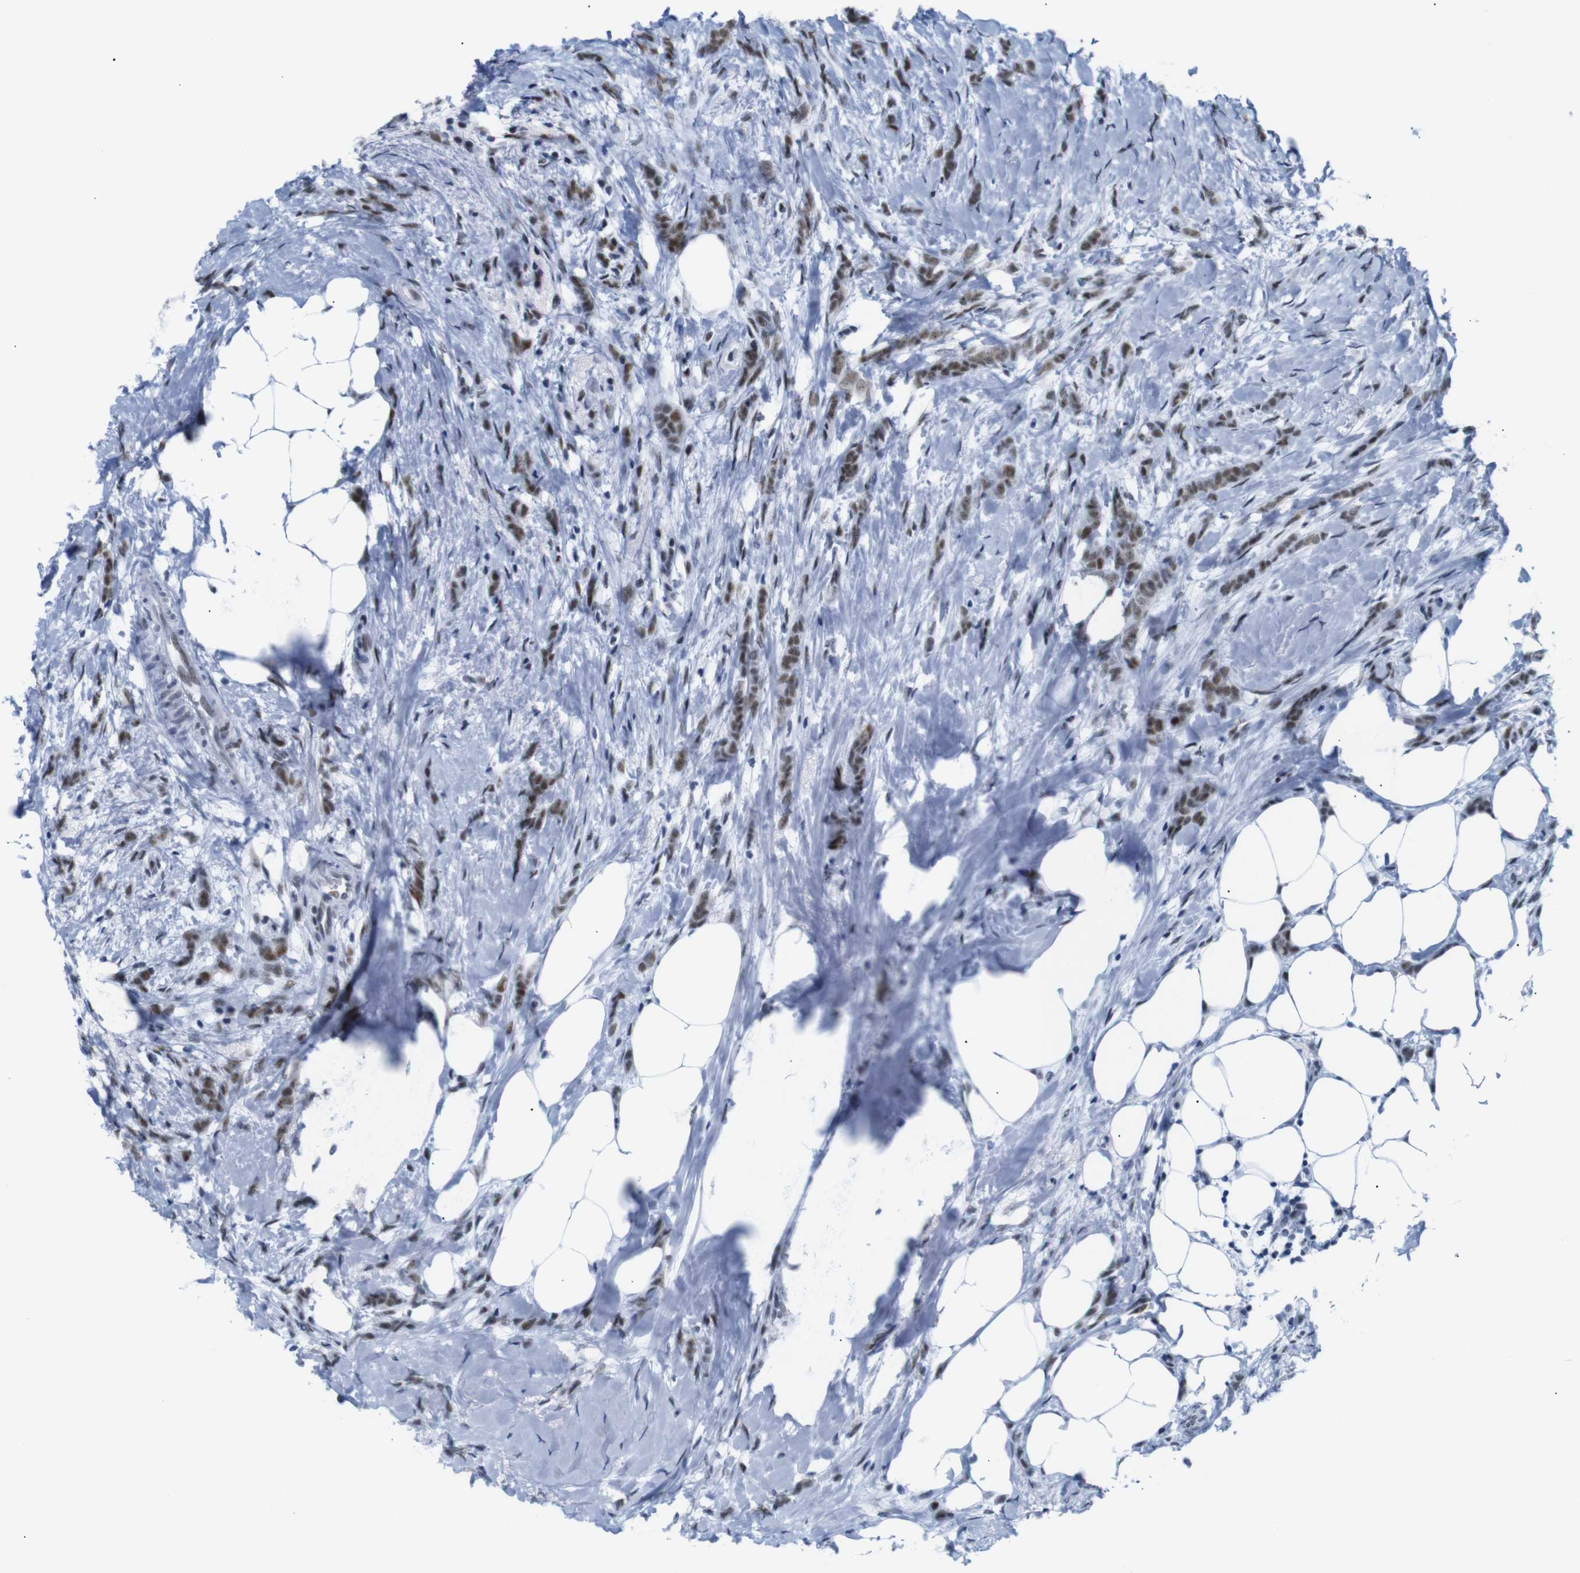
{"staining": {"intensity": "strong", "quantity": ">75%", "location": "nuclear"}, "tissue": "breast cancer", "cell_type": "Tumor cells", "image_type": "cancer", "snomed": [{"axis": "morphology", "description": "Lobular carcinoma, in situ"}, {"axis": "morphology", "description": "Lobular carcinoma"}, {"axis": "topography", "description": "Breast"}], "caption": "Lobular carcinoma (breast) stained for a protein demonstrates strong nuclear positivity in tumor cells.", "gene": "TRA2B", "patient": {"sex": "female", "age": 41}}